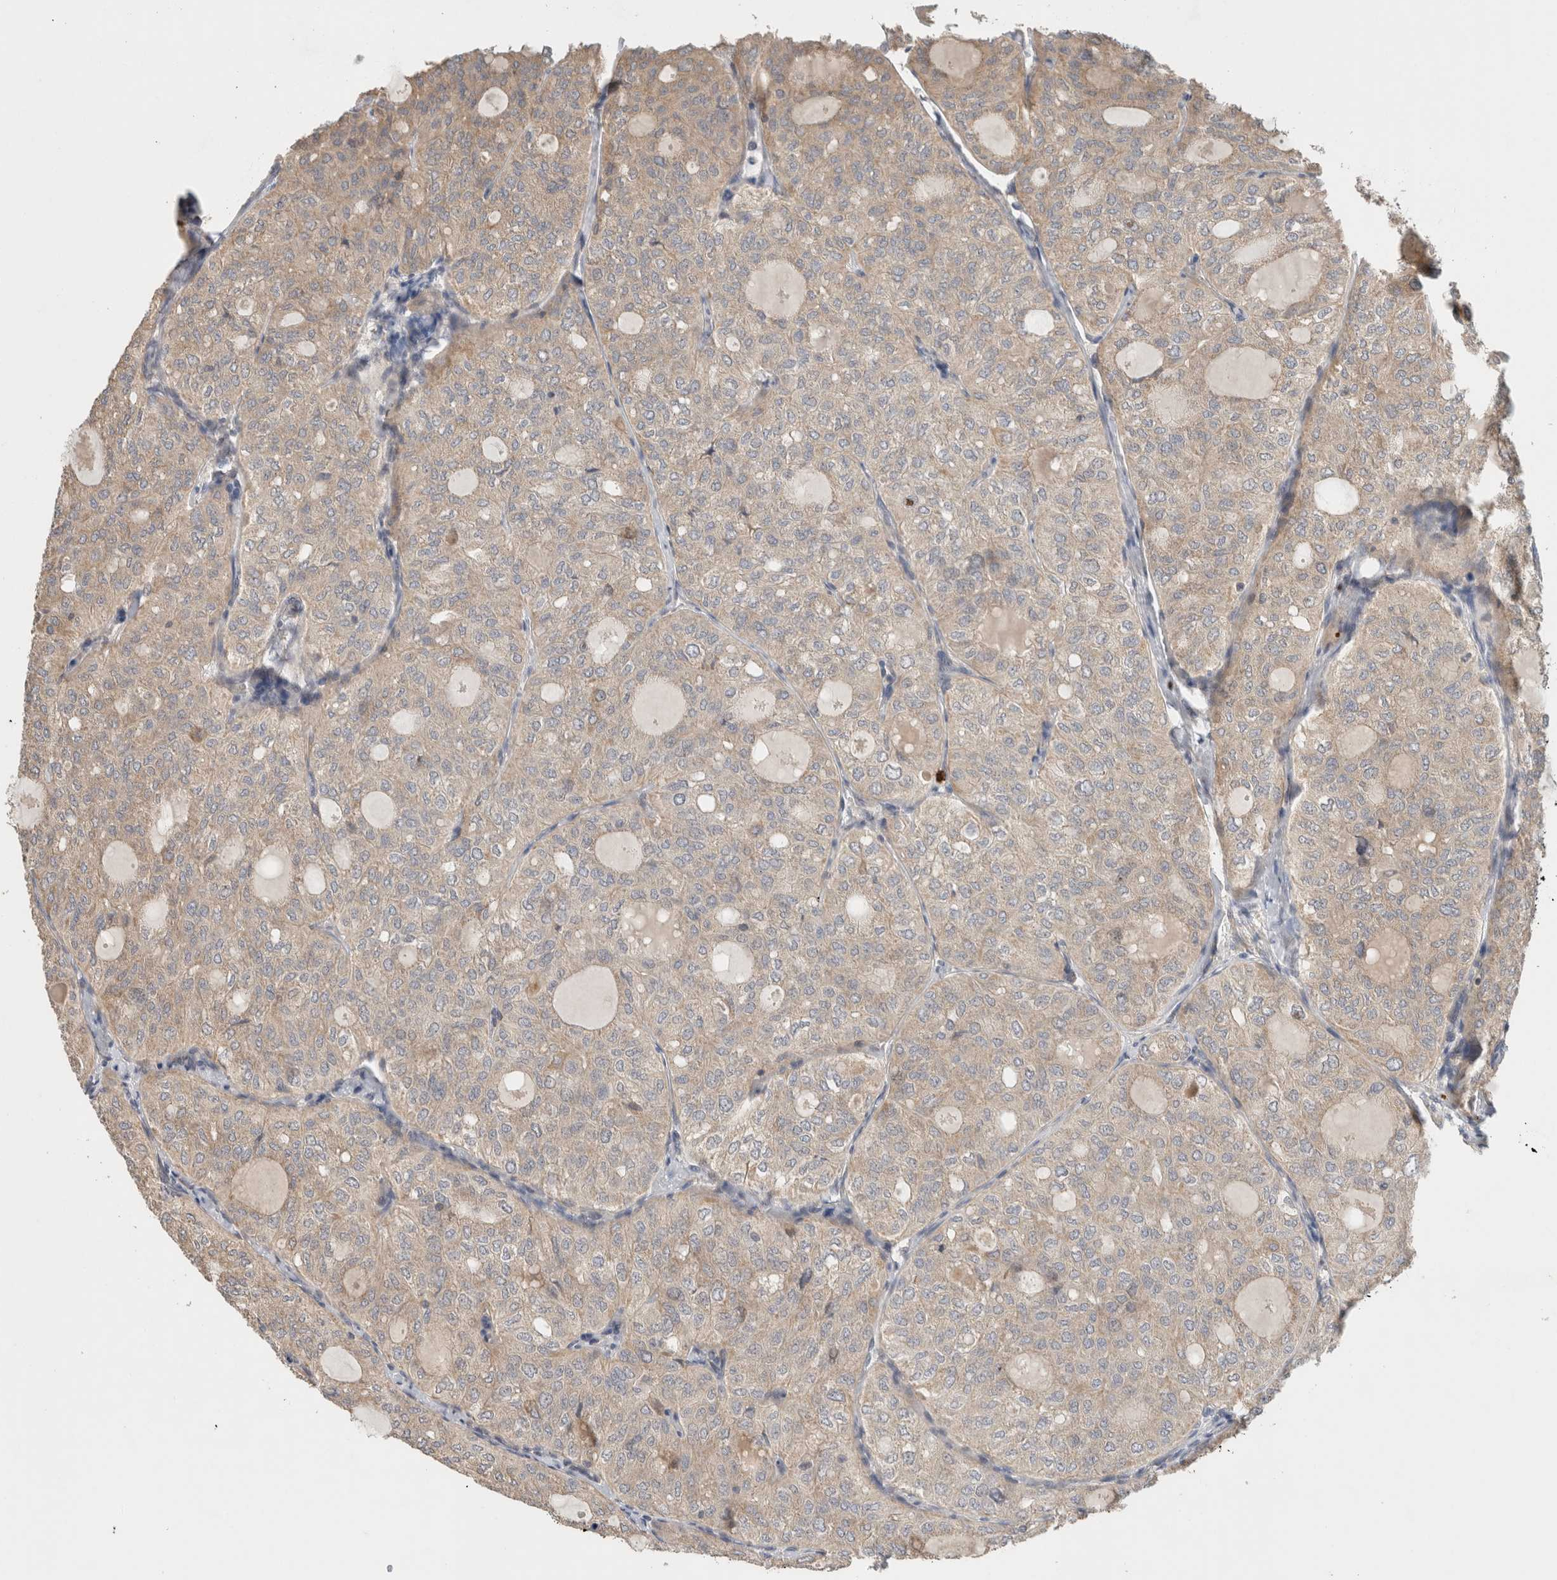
{"staining": {"intensity": "weak", "quantity": "25%-75%", "location": "cytoplasmic/membranous"}, "tissue": "thyroid cancer", "cell_type": "Tumor cells", "image_type": "cancer", "snomed": [{"axis": "morphology", "description": "Follicular adenoma carcinoma, NOS"}, {"axis": "topography", "description": "Thyroid gland"}], "caption": "Weak cytoplasmic/membranous staining is appreciated in approximately 25%-75% of tumor cells in thyroid cancer. Using DAB (brown) and hematoxylin (blue) stains, captured at high magnification using brightfield microscopy.", "gene": "PUM1", "patient": {"sex": "male", "age": 75}}